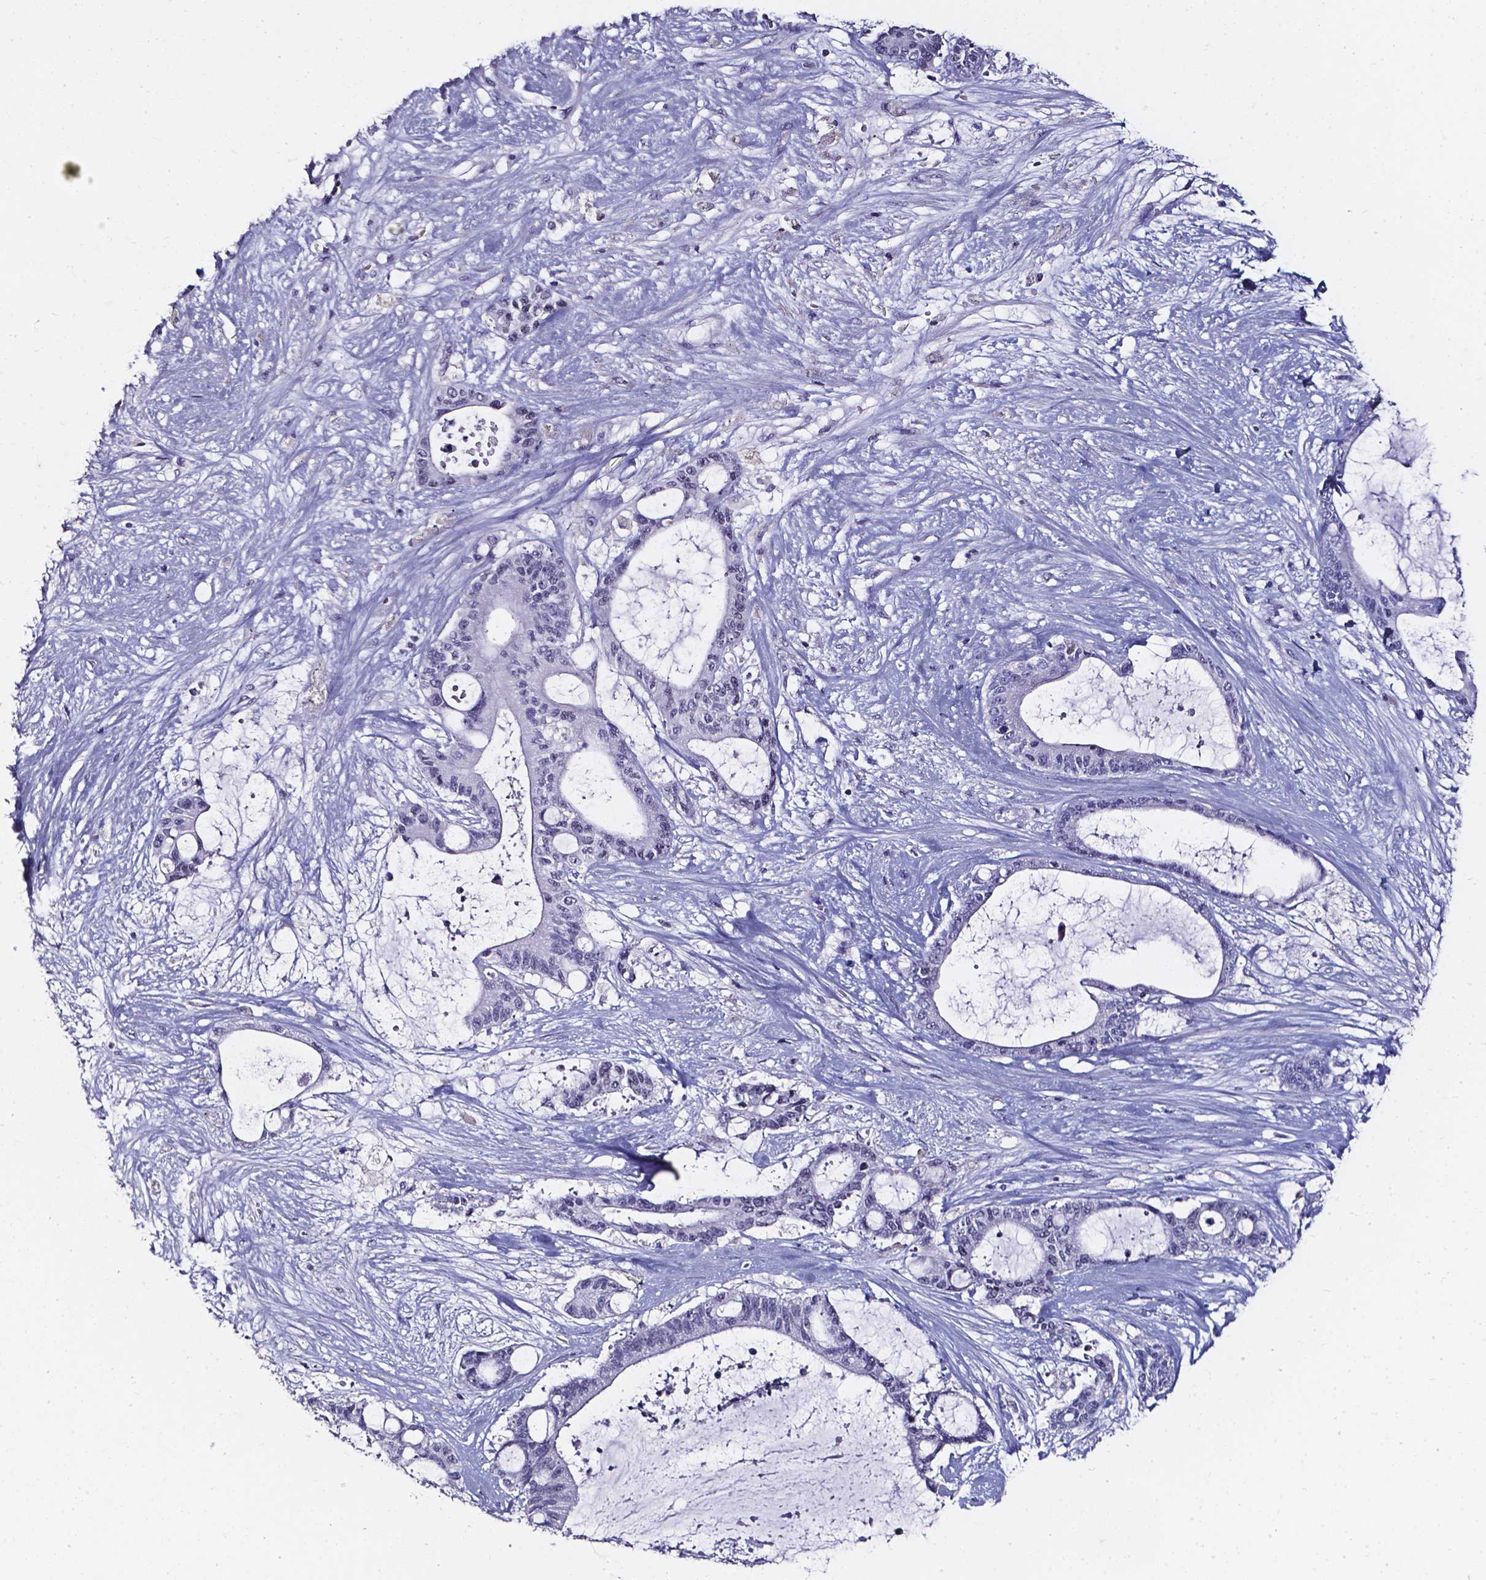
{"staining": {"intensity": "negative", "quantity": "none", "location": "none"}, "tissue": "liver cancer", "cell_type": "Tumor cells", "image_type": "cancer", "snomed": [{"axis": "morphology", "description": "Normal tissue, NOS"}, {"axis": "morphology", "description": "Cholangiocarcinoma"}, {"axis": "topography", "description": "Liver"}, {"axis": "topography", "description": "Peripheral nerve tissue"}], "caption": "Tumor cells show no significant expression in cholangiocarcinoma (liver).", "gene": "AKR1B10", "patient": {"sex": "female", "age": 73}}